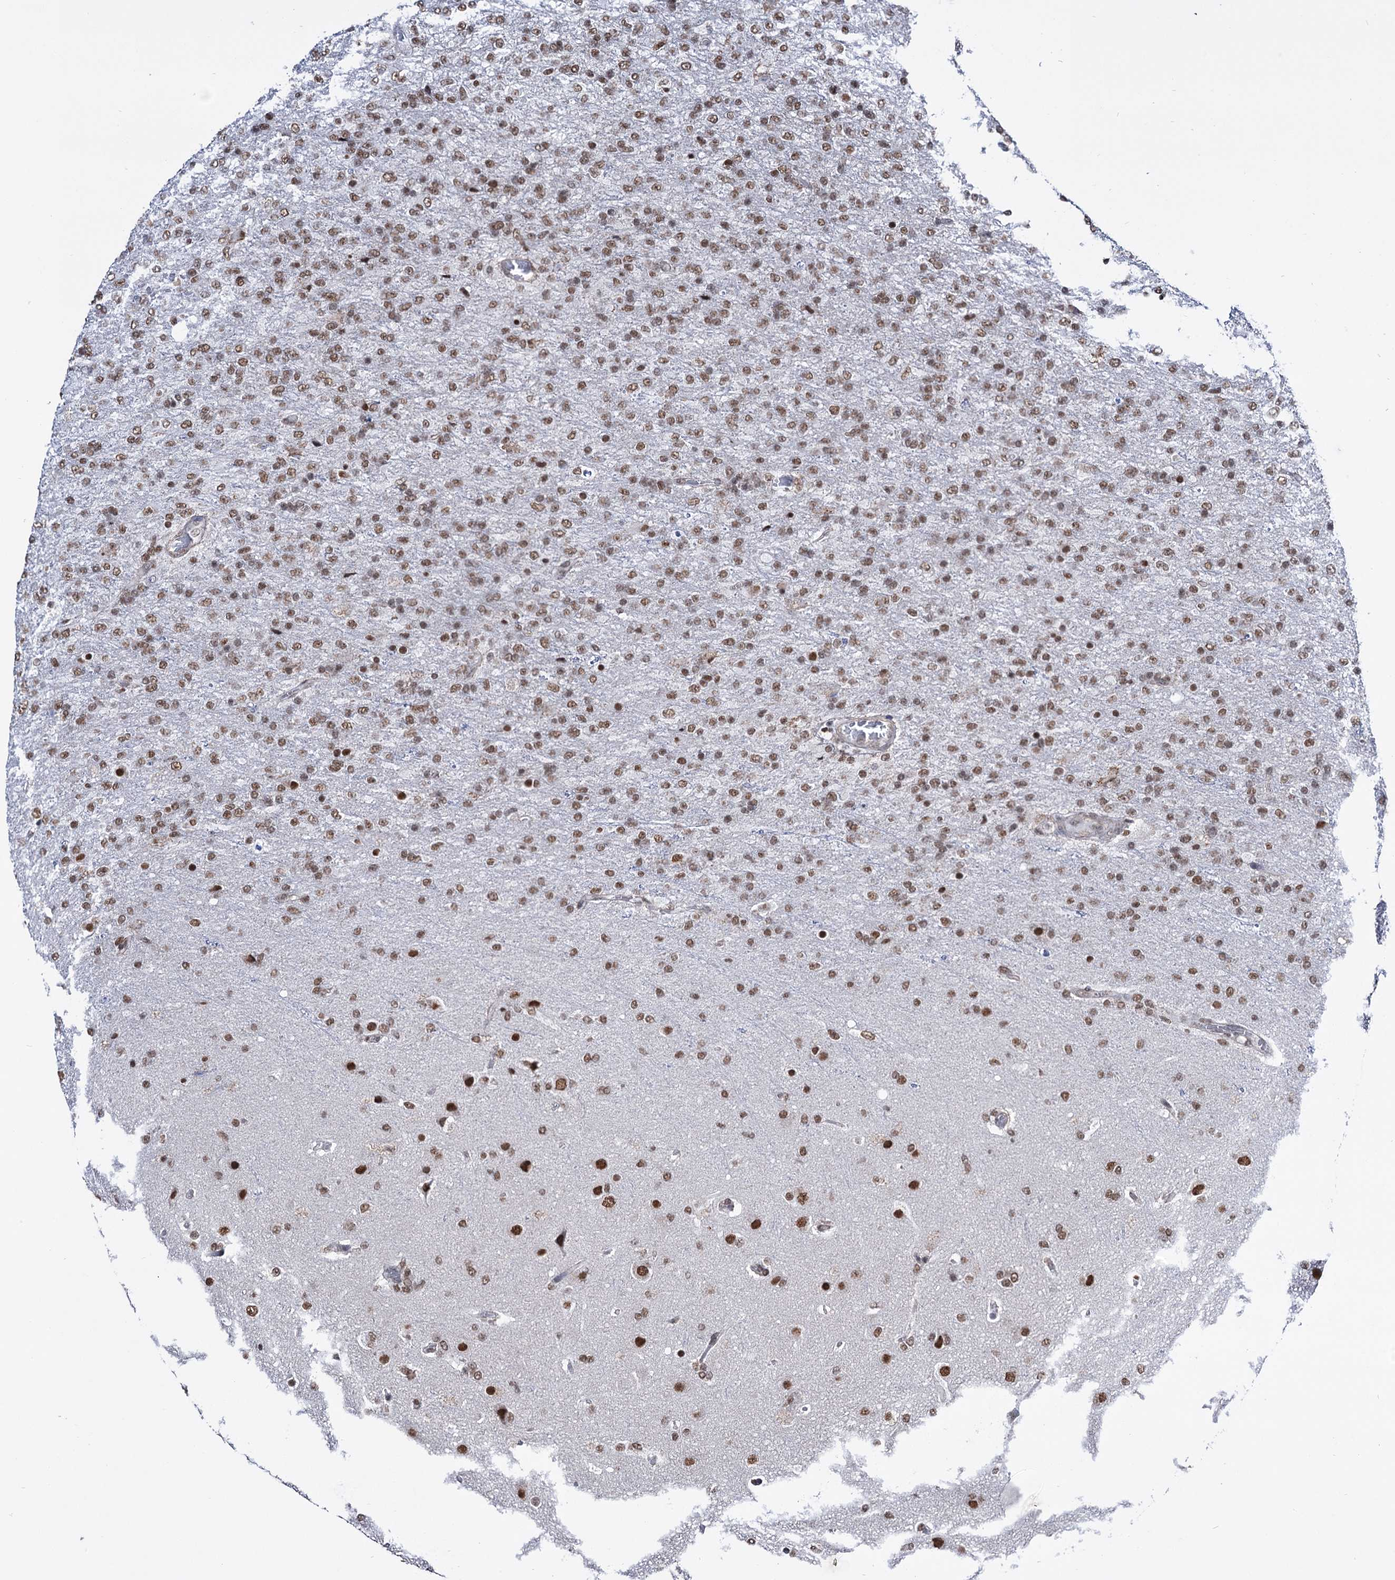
{"staining": {"intensity": "moderate", "quantity": ">75%", "location": "nuclear"}, "tissue": "glioma", "cell_type": "Tumor cells", "image_type": "cancer", "snomed": [{"axis": "morphology", "description": "Glioma, malignant, High grade"}, {"axis": "topography", "description": "Brain"}], "caption": "There is medium levels of moderate nuclear expression in tumor cells of high-grade glioma (malignant), as demonstrated by immunohistochemical staining (brown color).", "gene": "ABHD10", "patient": {"sex": "female", "age": 74}}